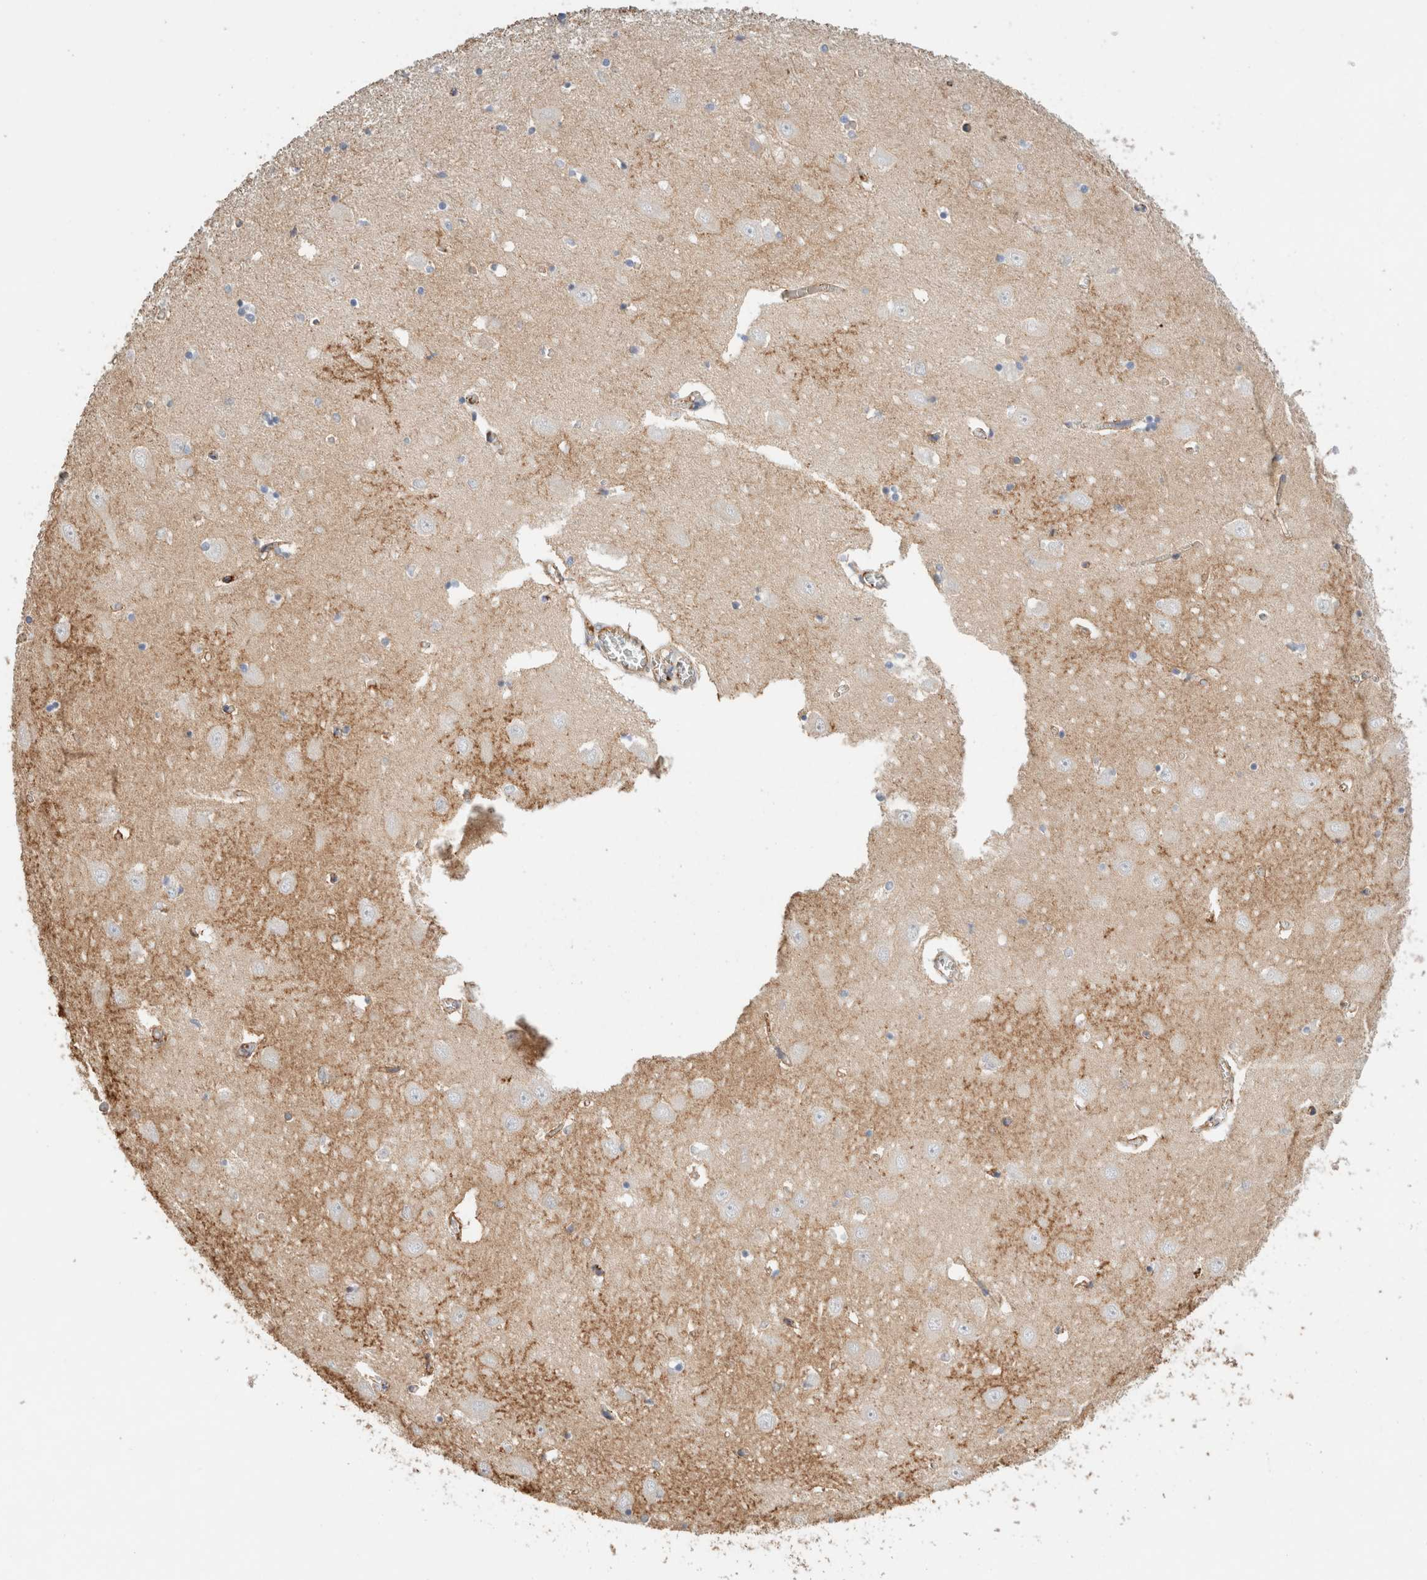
{"staining": {"intensity": "weak", "quantity": "<25%", "location": "cytoplasmic/membranous"}, "tissue": "hippocampus", "cell_type": "Glial cells", "image_type": "normal", "snomed": [{"axis": "morphology", "description": "Normal tissue, NOS"}, {"axis": "topography", "description": "Hippocampus"}], "caption": "IHC image of unremarkable hippocampus stained for a protein (brown), which shows no staining in glial cells. (Brightfield microscopy of DAB (3,3'-diaminobenzidine) IHC at high magnification).", "gene": "PROS1", "patient": {"sex": "male", "age": 70}}